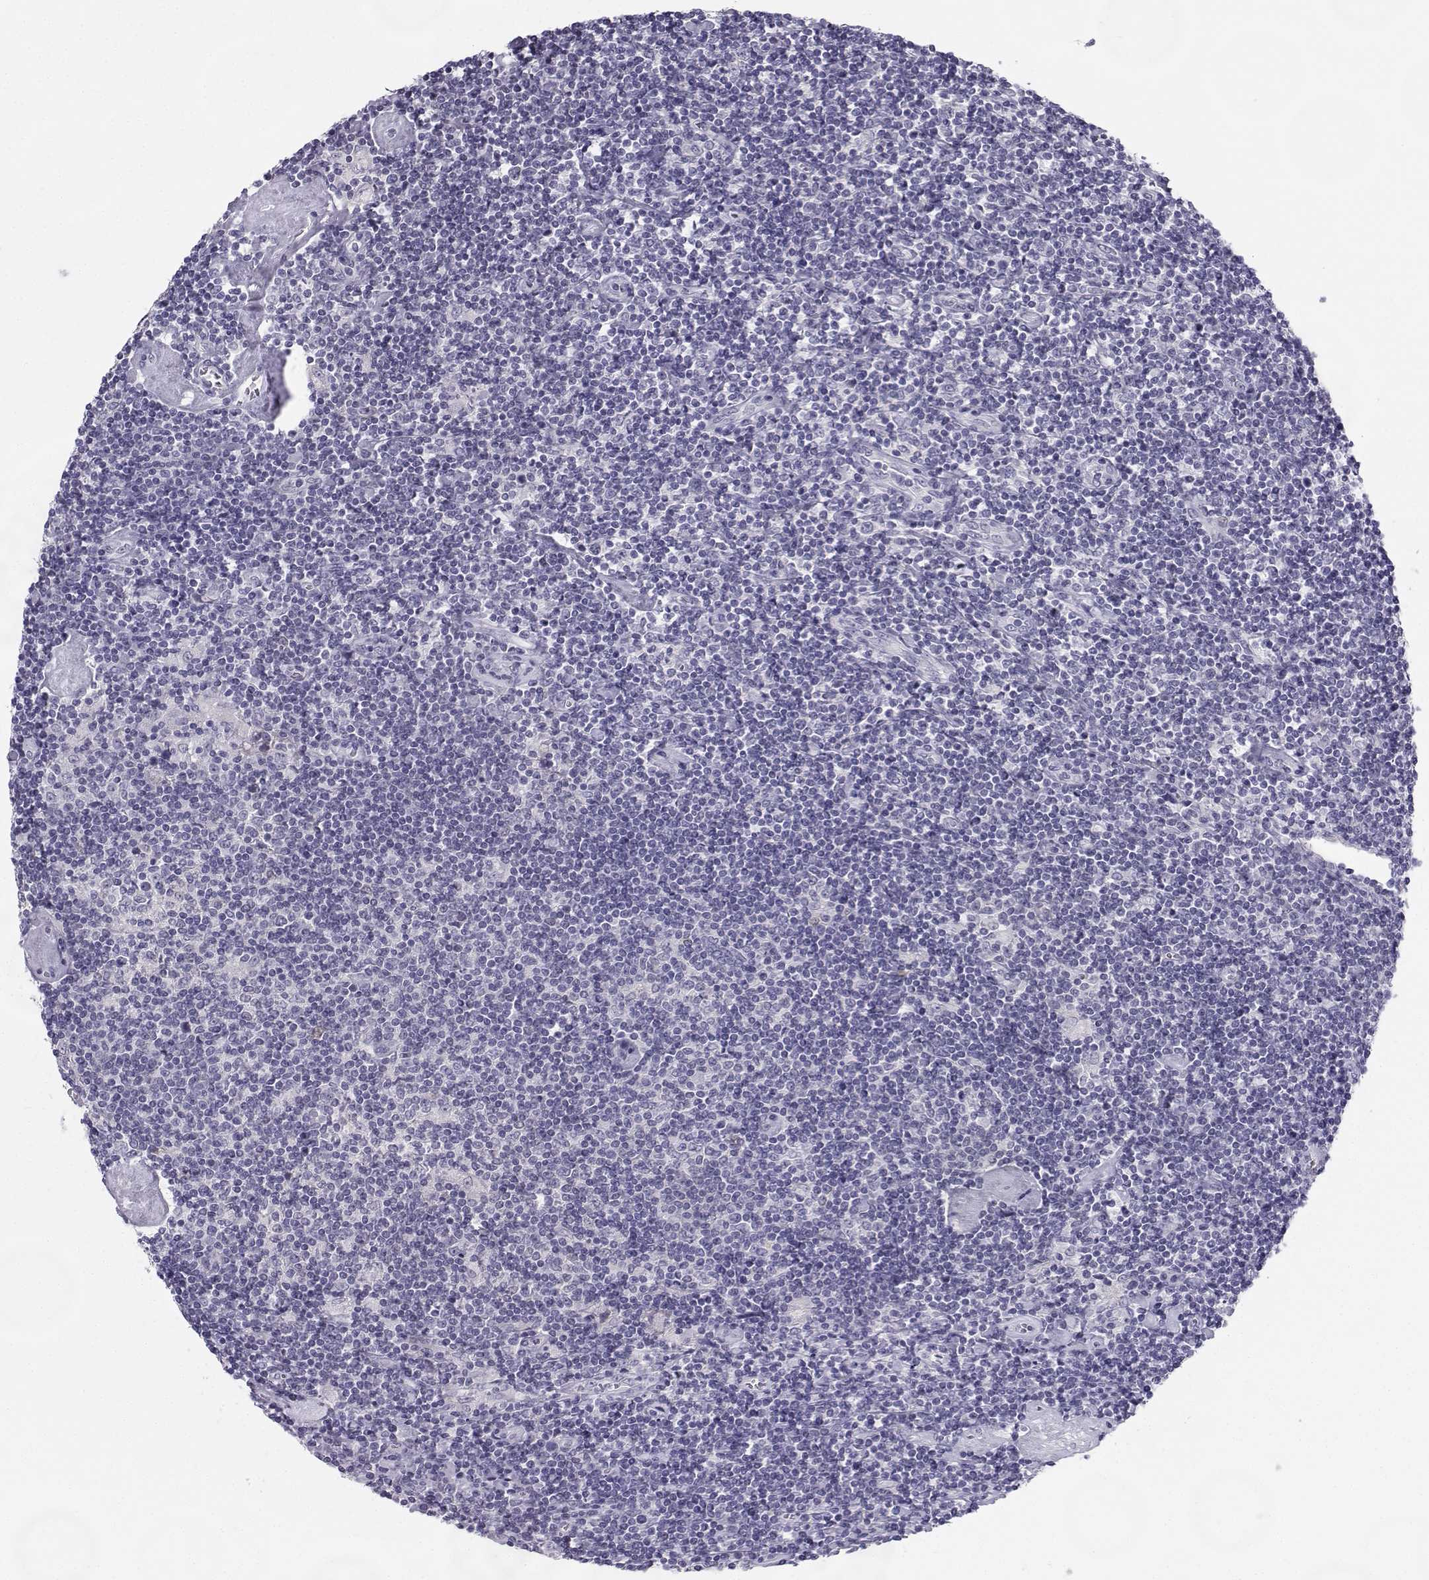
{"staining": {"intensity": "negative", "quantity": "none", "location": "none"}, "tissue": "lymphoma", "cell_type": "Tumor cells", "image_type": "cancer", "snomed": [{"axis": "morphology", "description": "Hodgkin's disease, NOS"}, {"axis": "topography", "description": "Lymph node"}], "caption": "Tumor cells are negative for protein expression in human Hodgkin's disease.", "gene": "SYCE1", "patient": {"sex": "male", "age": 40}}